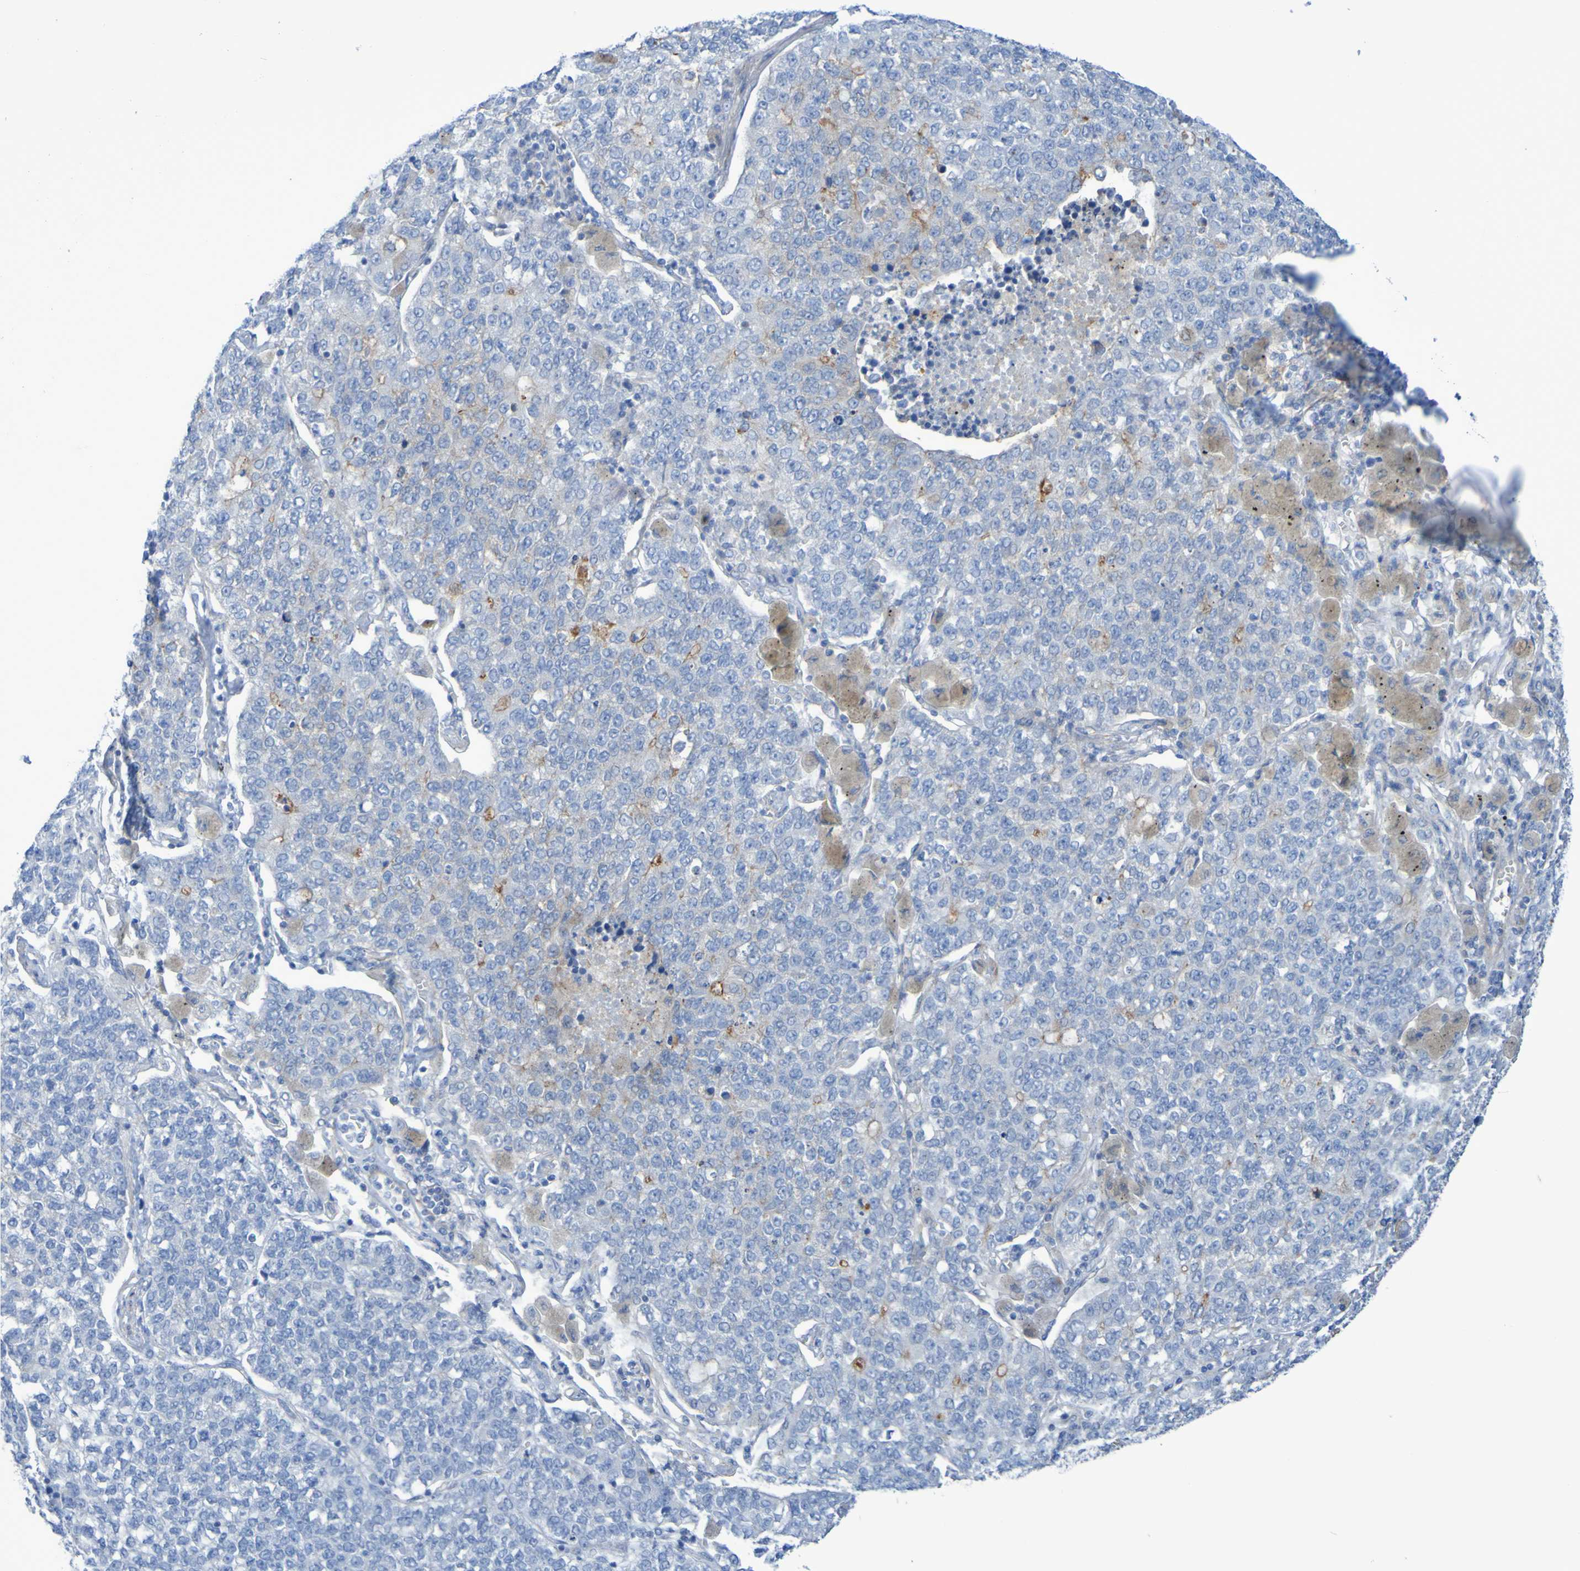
{"staining": {"intensity": "moderate", "quantity": "<25%", "location": "cytoplasmic/membranous"}, "tissue": "lung cancer", "cell_type": "Tumor cells", "image_type": "cancer", "snomed": [{"axis": "morphology", "description": "Adenocarcinoma, NOS"}, {"axis": "topography", "description": "Lung"}], "caption": "Immunohistochemical staining of human lung cancer (adenocarcinoma) demonstrates low levels of moderate cytoplasmic/membranous protein expression in approximately <25% of tumor cells. The staining was performed using DAB (3,3'-diaminobenzidine), with brown indicating positive protein expression. Nuclei are stained blue with hematoxylin.", "gene": "LPP", "patient": {"sex": "male", "age": 49}}